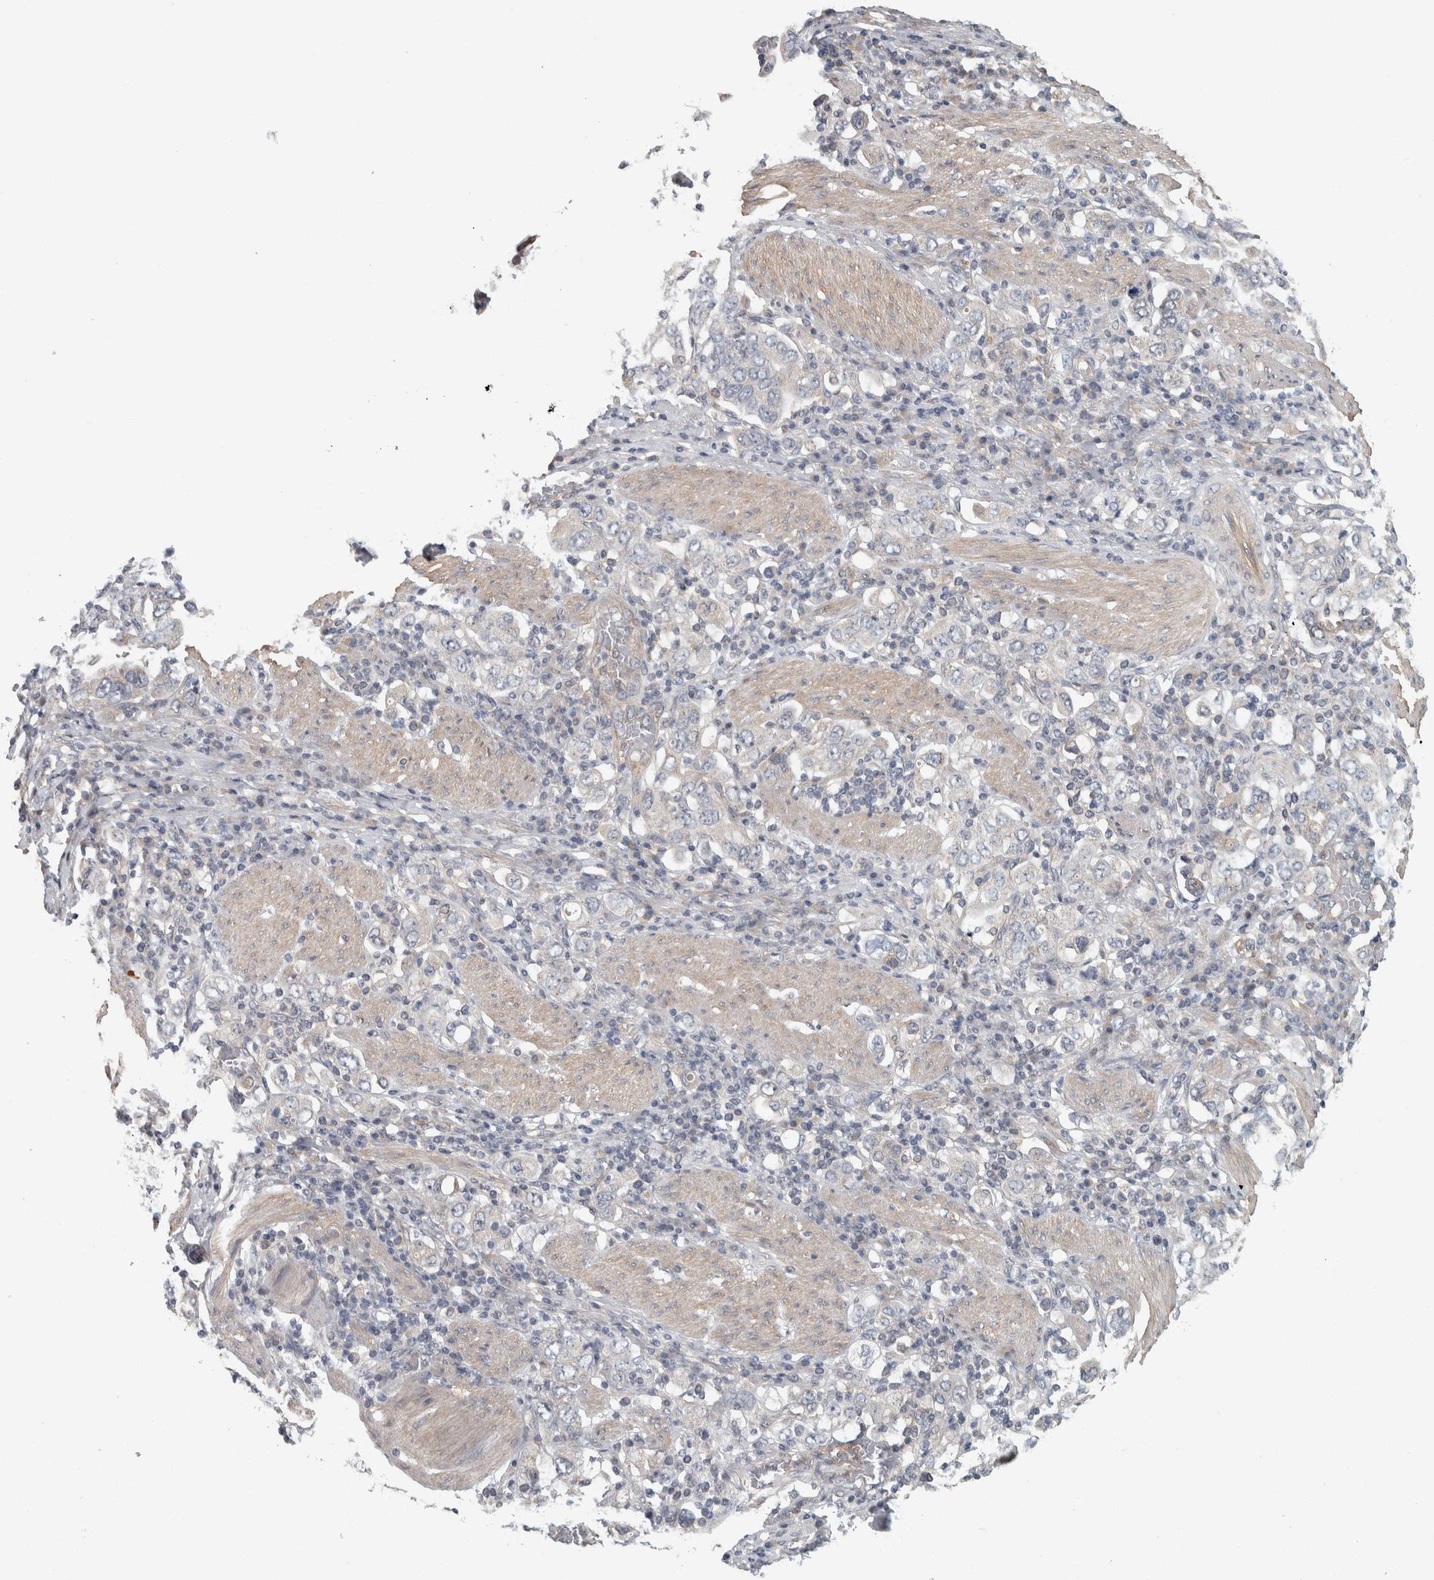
{"staining": {"intensity": "negative", "quantity": "none", "location": "none"}, "tissue": "stomach cancer", "cell_type": "Tumor cells", "image_type": "cancer", "snomed": [{"axis": "morphology", "description": "Adenocarcinoma, NOS"}, {"axis": "topography", "description": "Stomach, upper"}], "caption": "This is a photomicrograph of immunohistochemistry staining of adenocarcinoma (stomach), which shows no positivity in tumor cells.", "gene": "KCNJ3", "patient": {"sex": "male", "age": 62}}